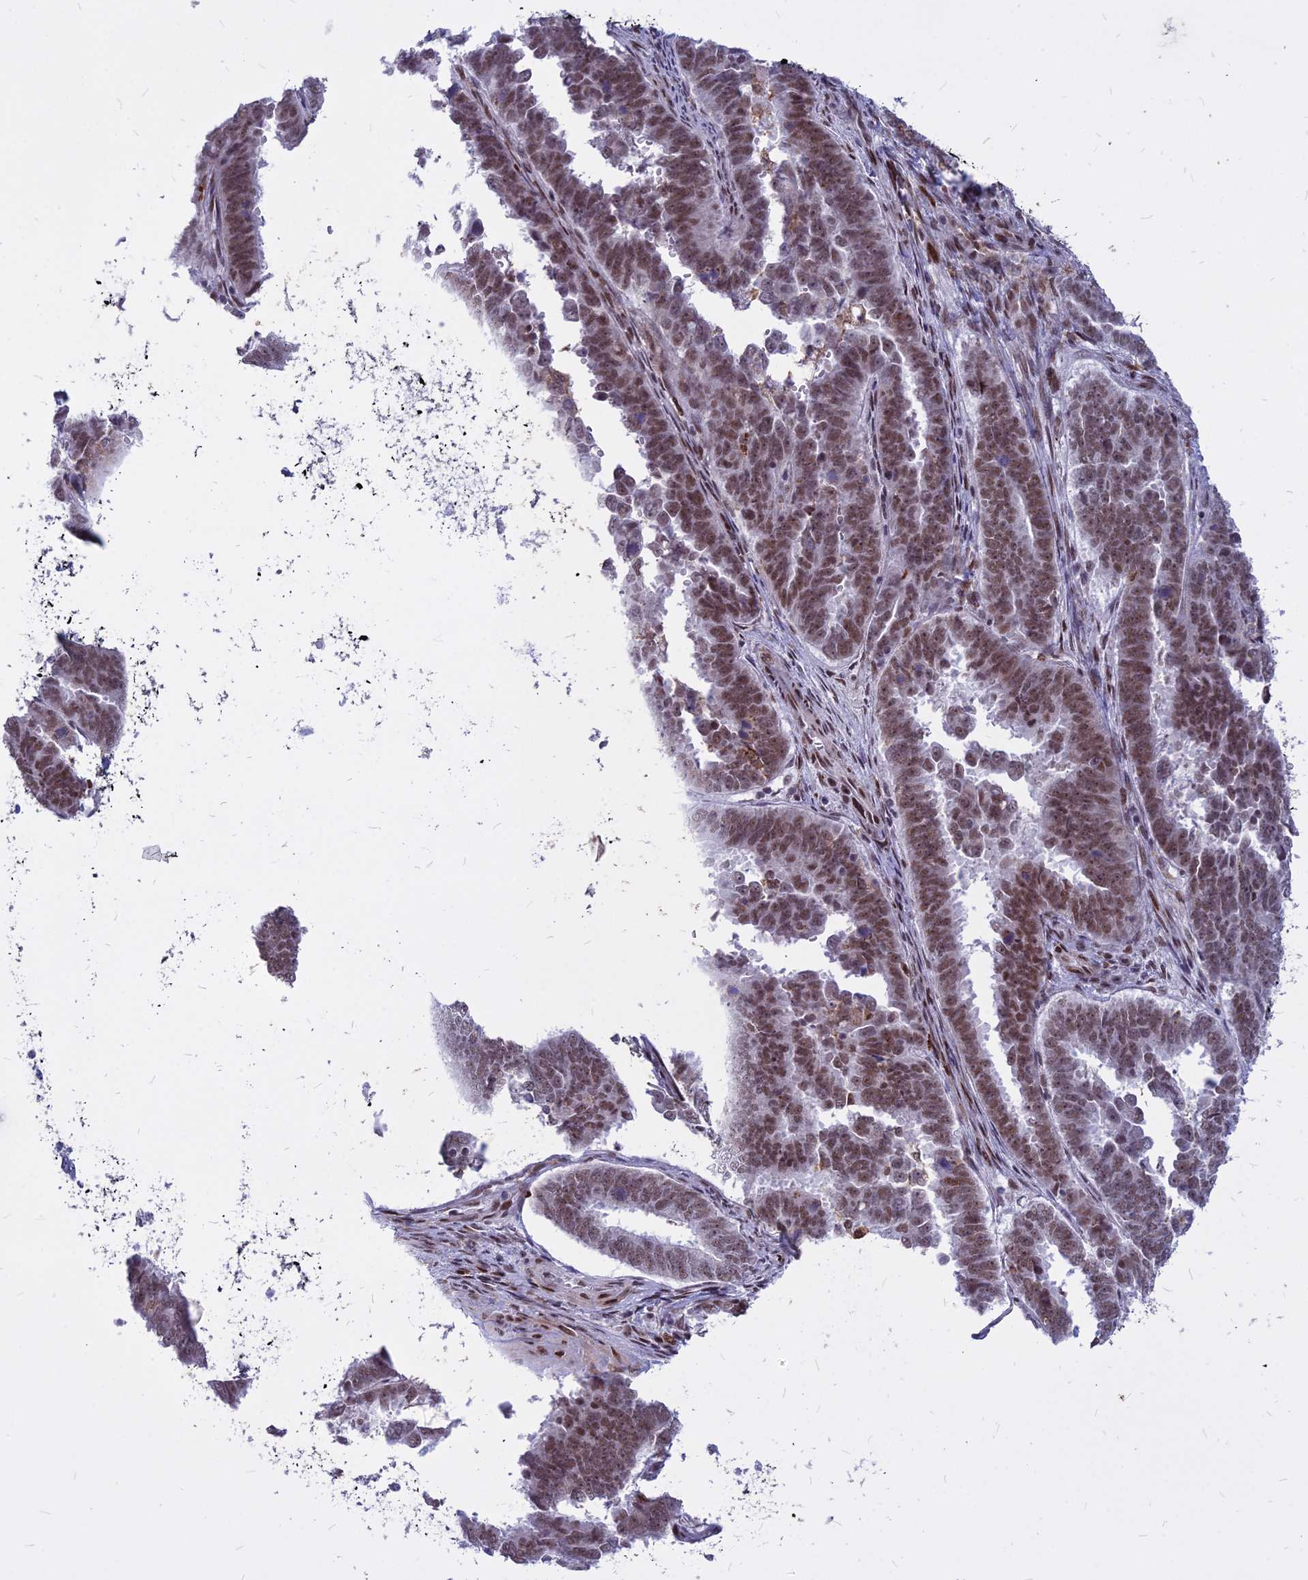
{"staining": {"intensity": "moderate", "quantity": ">75%", "location": "nuclear"}, "tissue": "endometrial cancer", "cell_type": "Tumor cells", "image_type": "cancer", "snomed": [{"axis": "morphology", "description": "Adenocarcinoma, NOS"}, {"axis": "topography", "description": "Endometrium"}], "caption": "Approximately >75% of tumor cells in human endometrial cancer reveal moderate nuclear protein positivity as visualized by brown immunohistochemical staining.", "gene": "ALG10", "patient": {"sex": "female", "age": 75}}